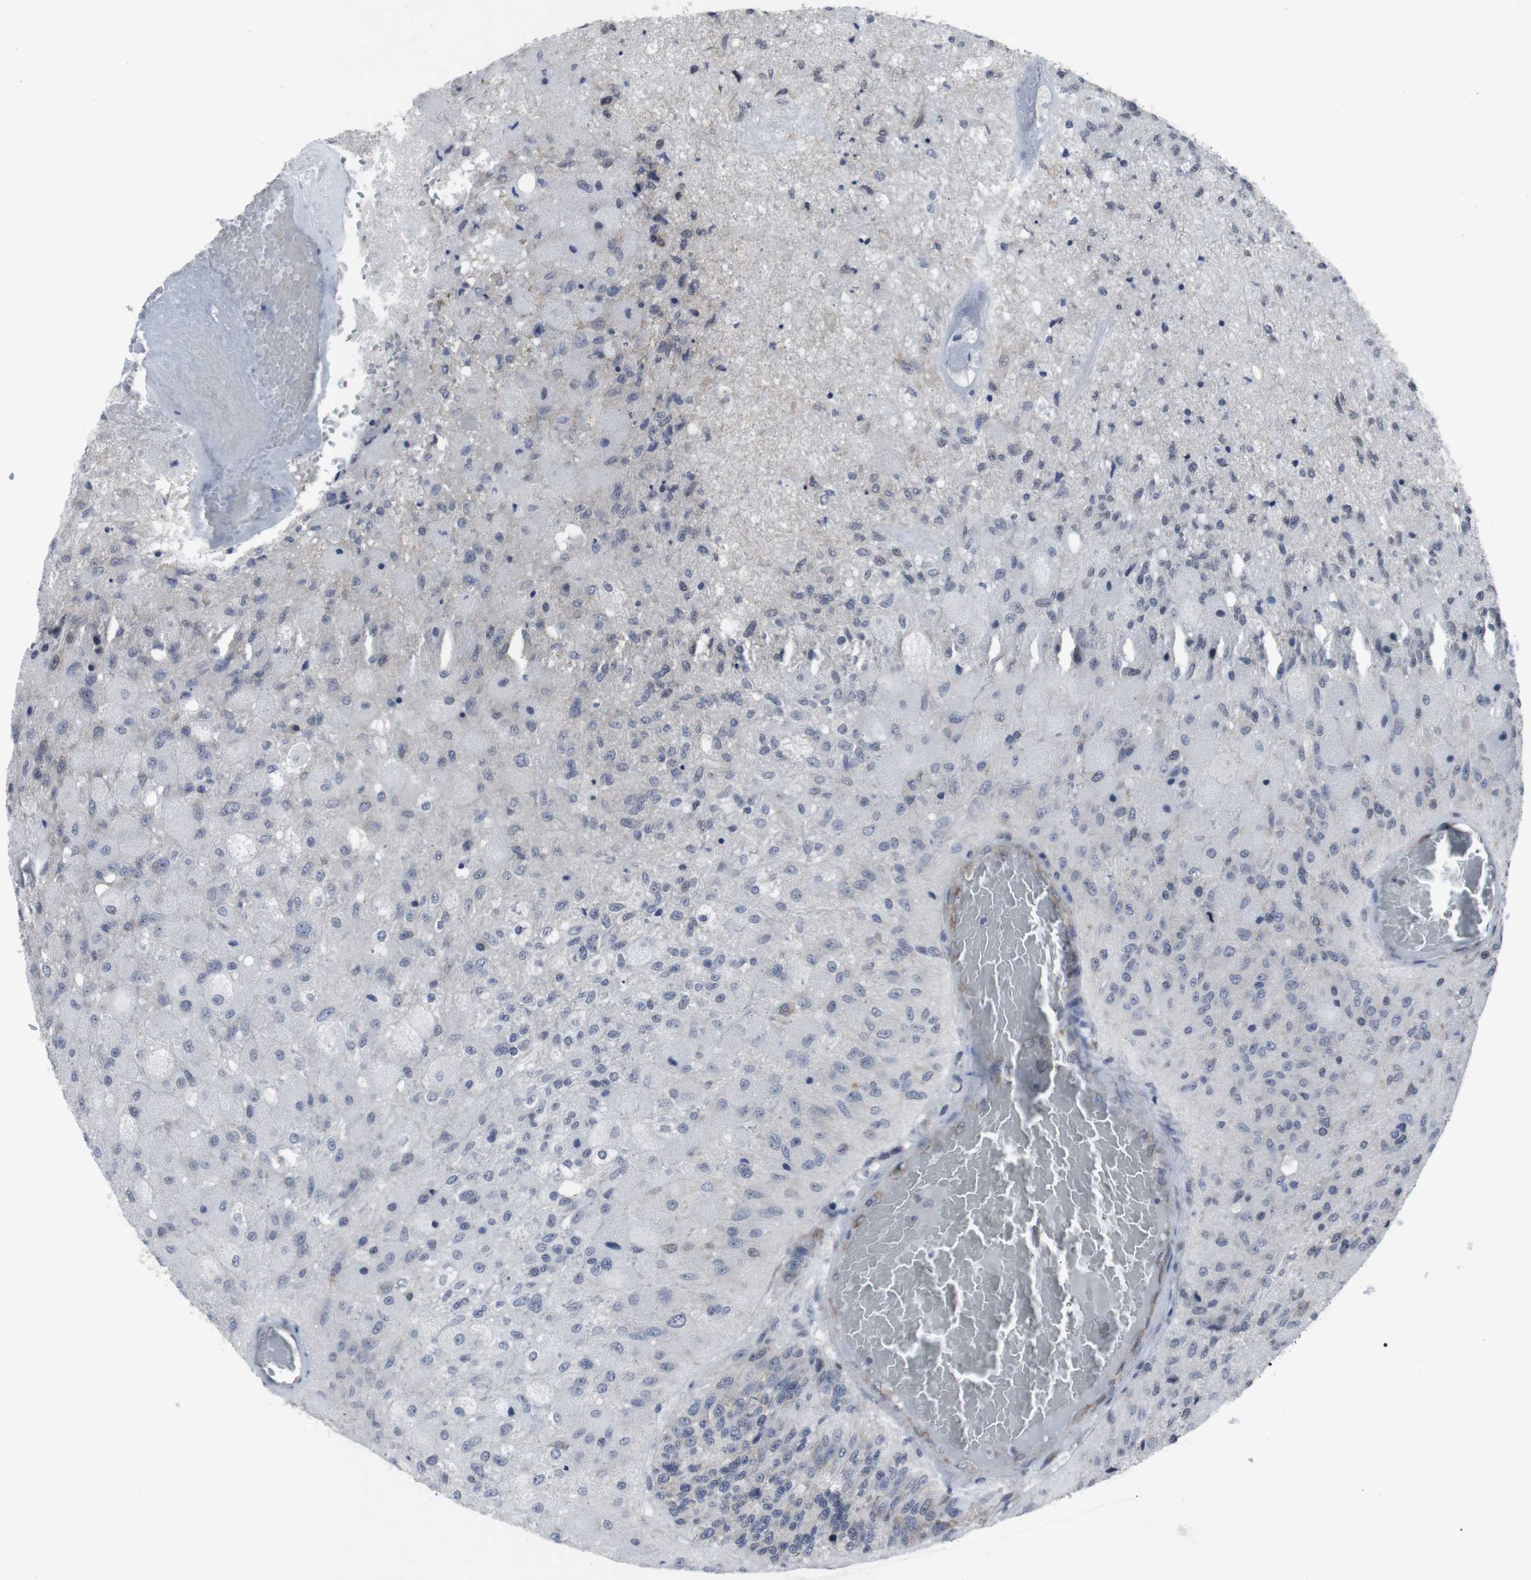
{"staining": {"intensity": "weak", "quantity": "<25%", "location": "cytoplasmic/membranous"}, "tissue": "glioma", "cell_type": "Tumor cells", "image_type": "cancer", "snomed": [{"axis": "morphology", "description": "Normal tissue, NOS"}, {"axis": "morphology", "description": "Glioma, malignant, High grade"}, {"axis": "topography", "description": "Cerebral cortex"}], "caption": "An immunohistochemistry (IHC) histopathology image of glioma is shown. There is no staining in tumor cells of glioma.", "gene": "GEMIN2", "patient": {"sex": "male", "age": 77}}